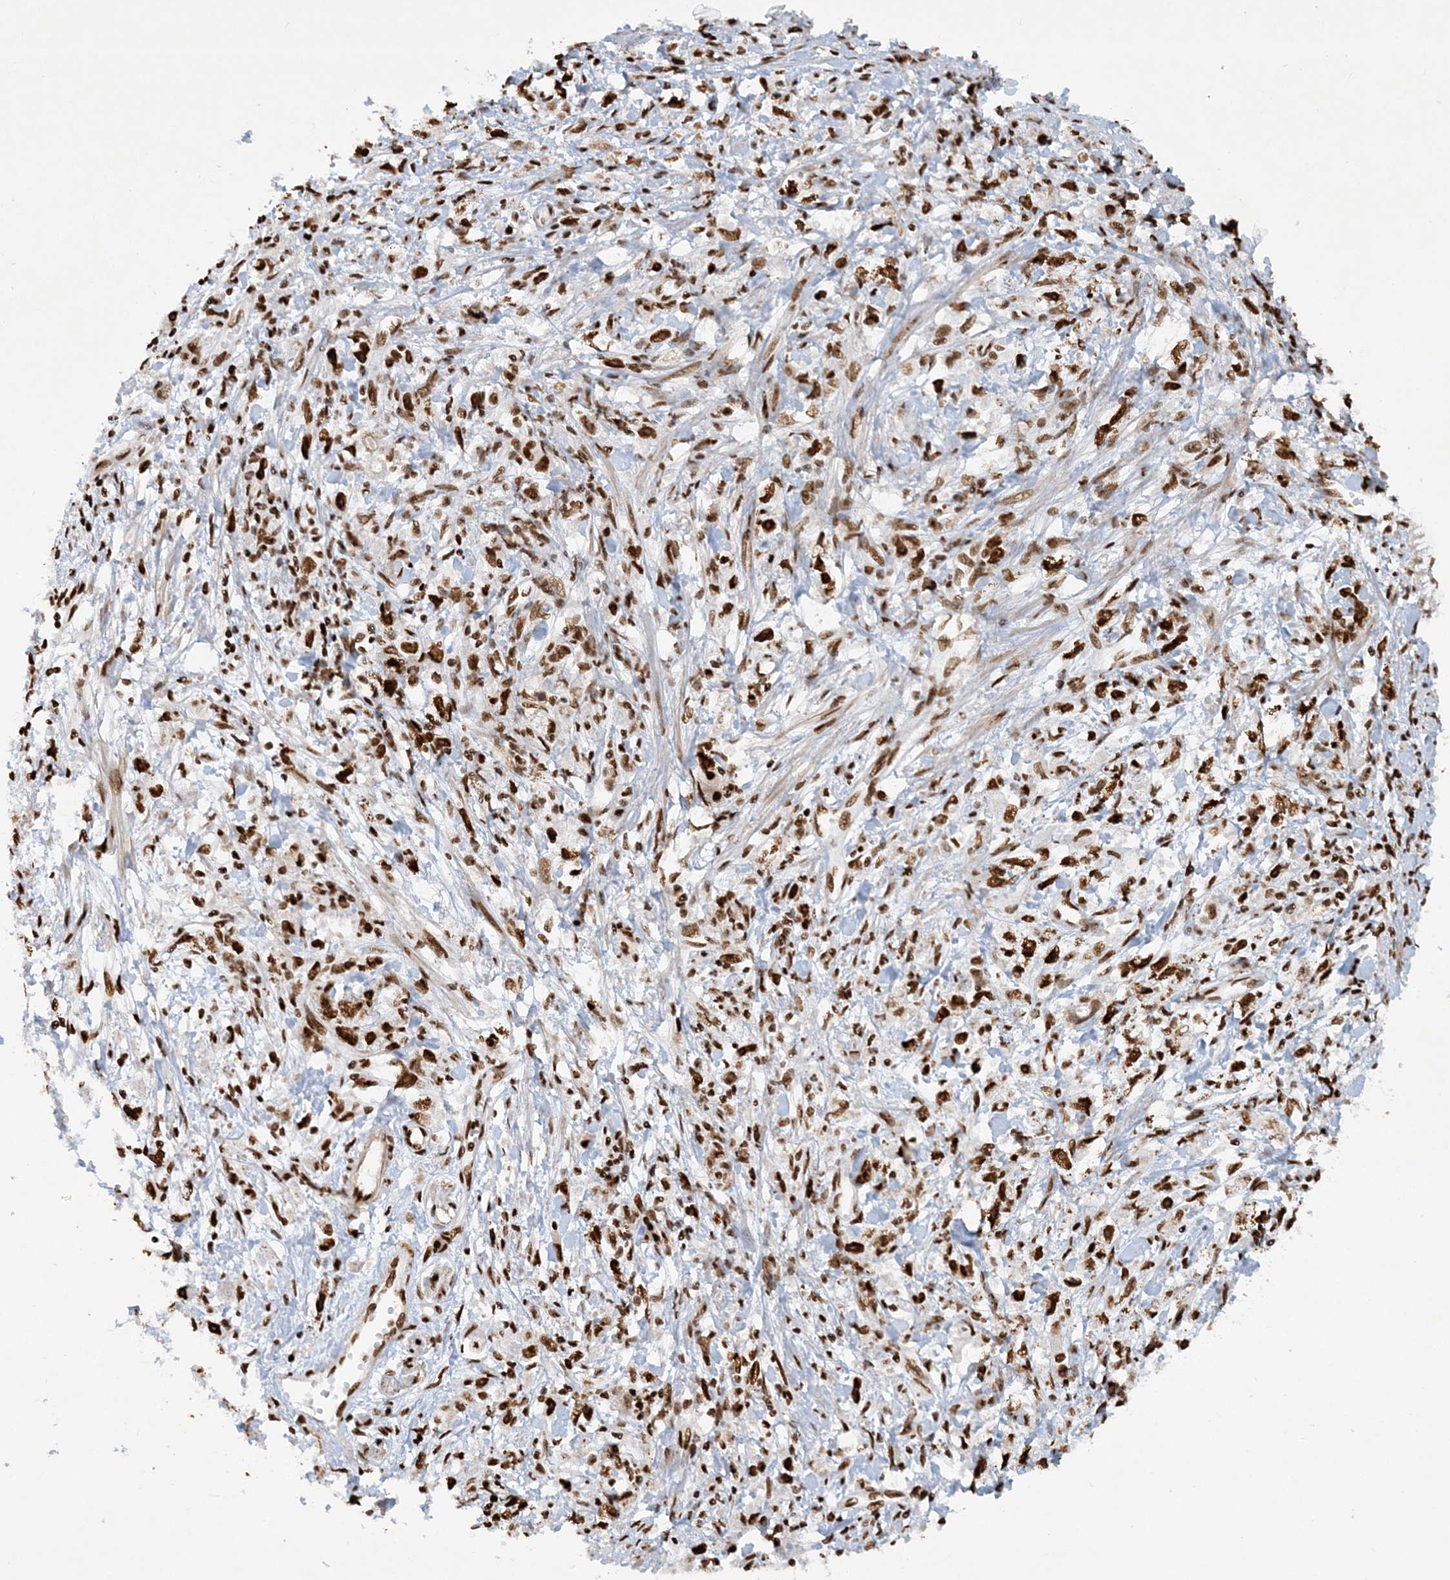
{"staining": {"intensity": "strong", "quantity": ">75%", "location": "nuclear"}, "tissue": "stomach cancer", "cell_type": "Tumor cells", "image_type": "cancer", "snomed": [{"axis": "morphology", "description": "Adenocarcinoma, NOS"}, {"axis": "topography", "description": "Stomach"}], "caption": "Human stomach cancer (adenocarcinoma) stained with a brown dye shows strong nuclear positive staining in about >75% of tumor cells.", "gene": "DELE1", "patient": {"sex": "female", "age": 59}}